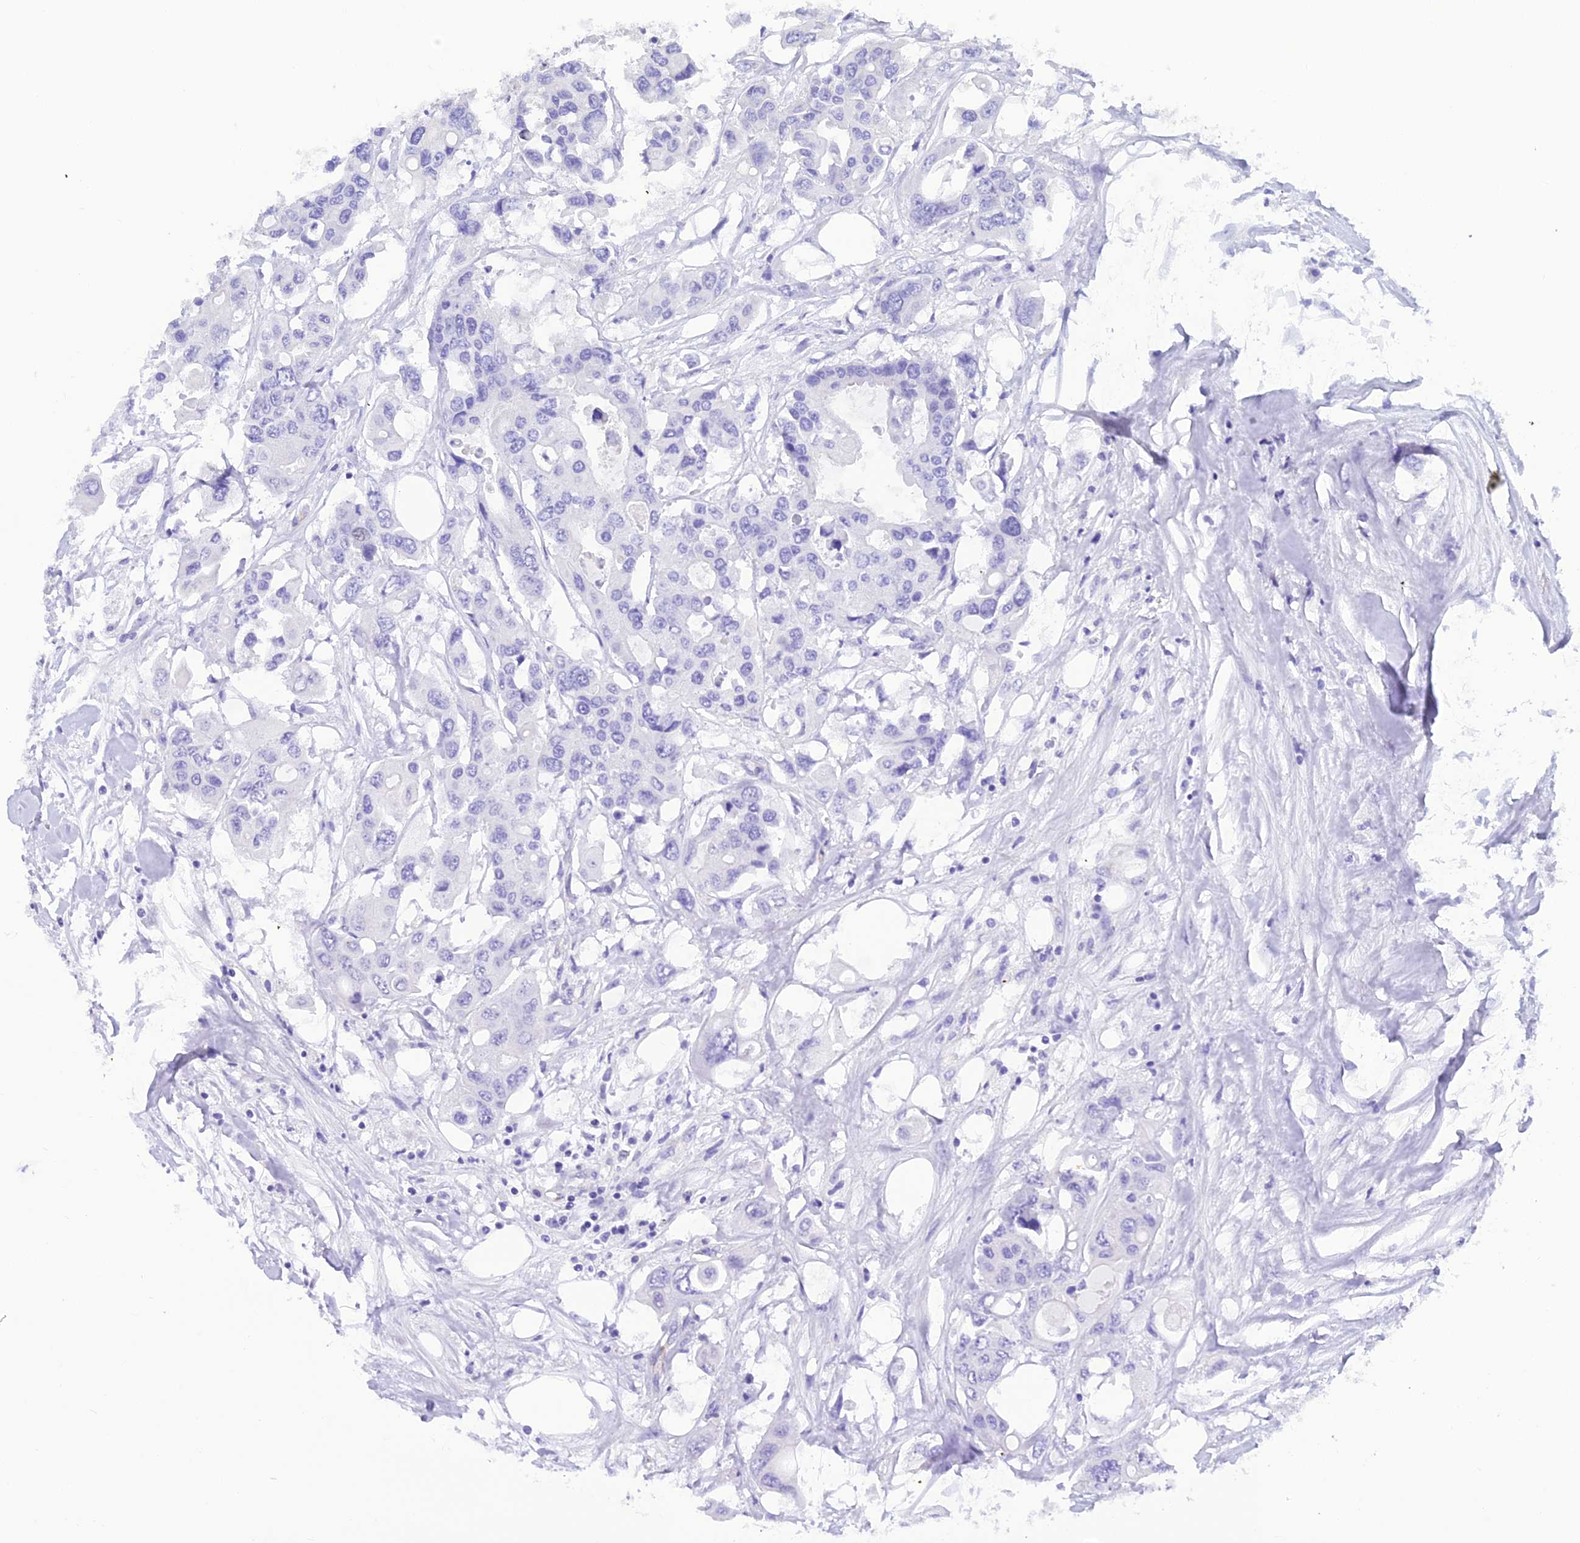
{"staining": {"intensity": "negative", "quantity": "none", "location": "none"}, "tissue": "colorectal cancer", "cell_type": "Tumor cells", "image_type": "cancer", "snomed": [{"axis": "morphology", "description": "Adenocarcinoma, NOS"}, {"axis": "topography", "description": "Colon"}], "caption": "This image is of adenocarcinoma (colorectal) stained with immunohistochemistry to label a protein in brown with the nuclei are counter-stained blue. There is no positivity in tumor cells. (DAB immunohistochemistry (IHC), high magnification).", "gene": "NINJ1", "patient": {"sex": "male", "age": 77}}